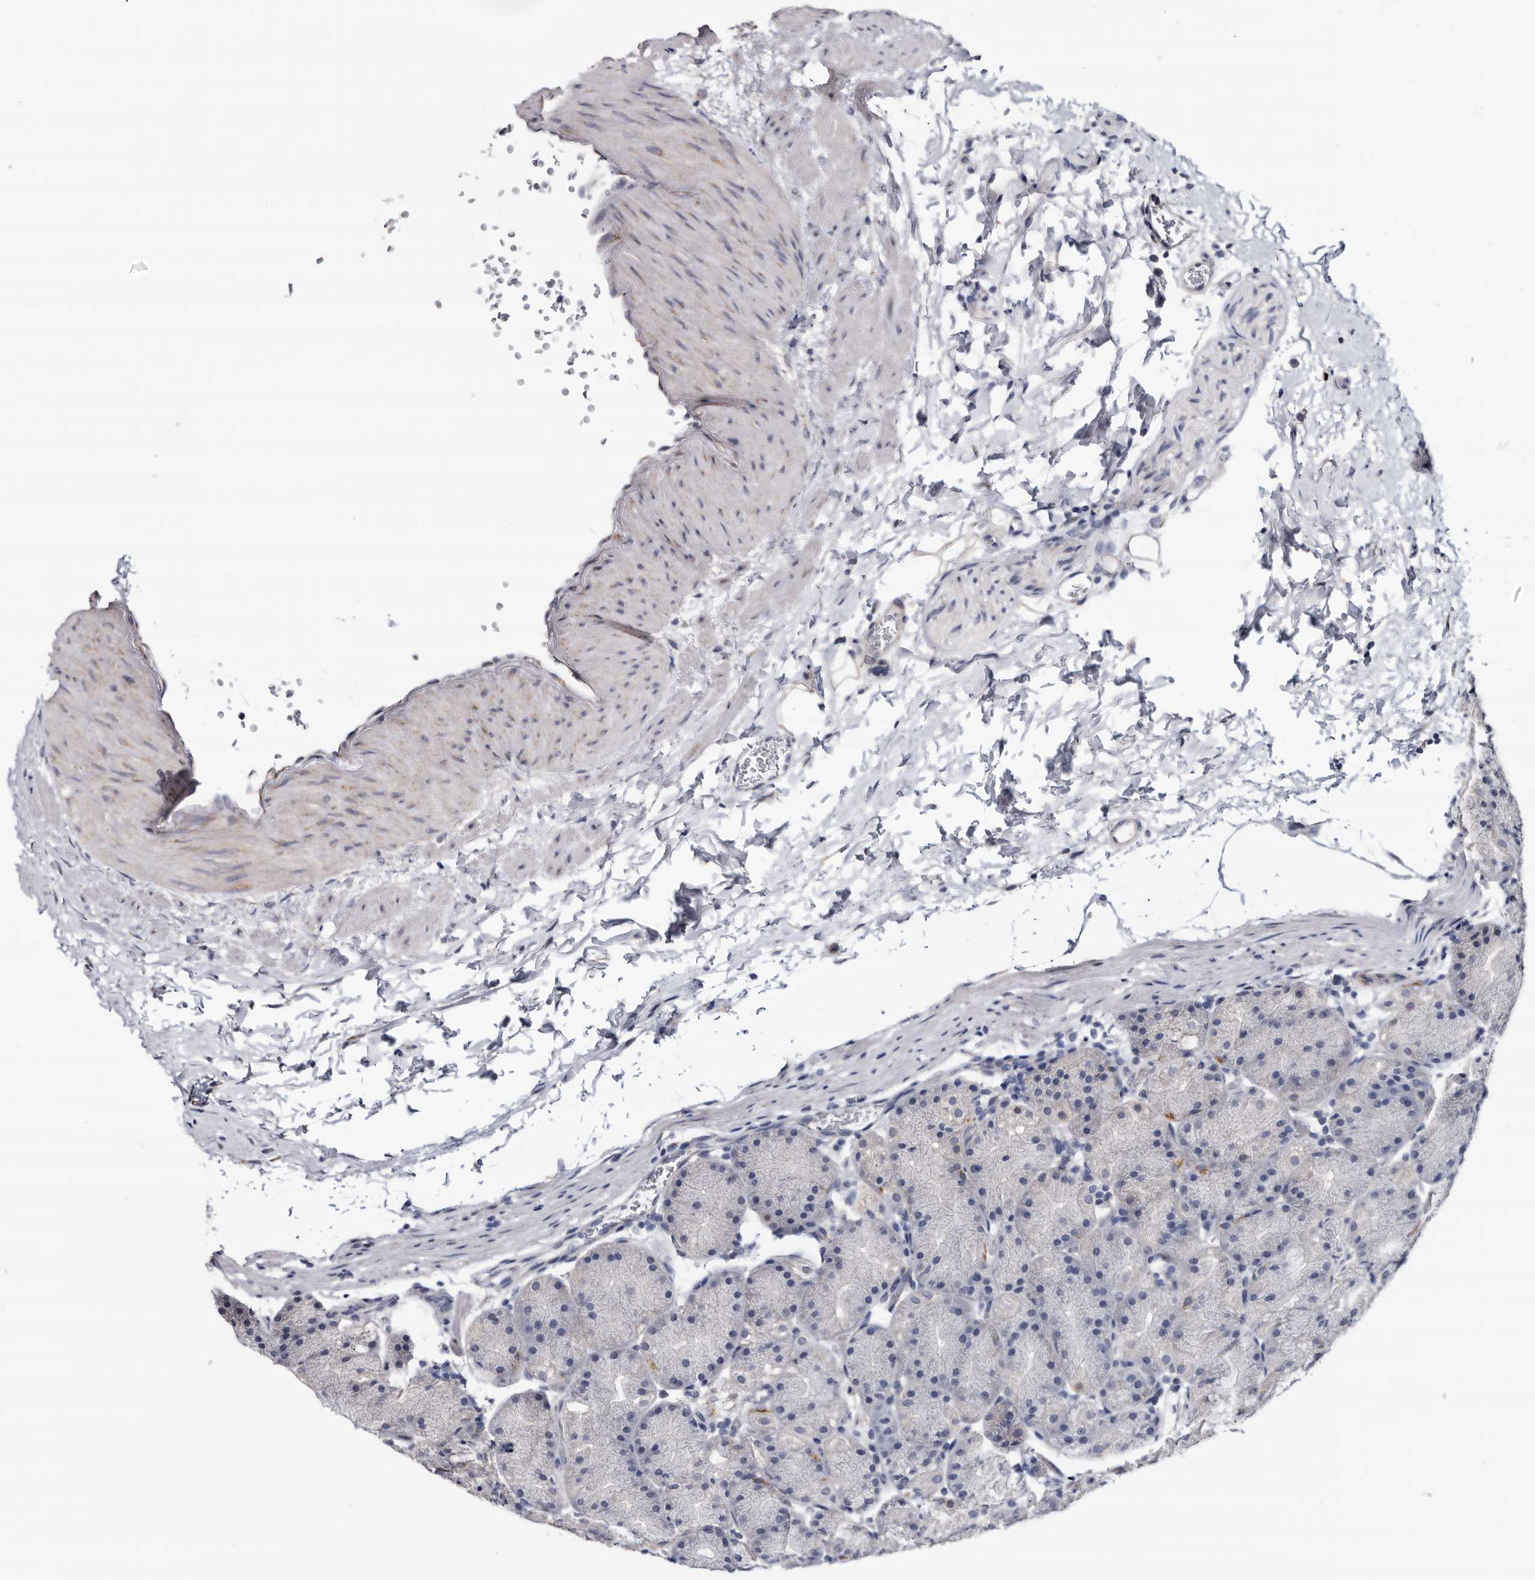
{"staining": {"intensity": "weak", "quantity": "<25%", "location": "cytoplasmic/membranous"}, "tissue": "stomach", "cell_type": "Glandular cells", "image_type": "normal", "snomed": [{"axis": "morphology", "description": "Normal tissue, NOS"}, {"axis": "topography", "description": "Stomach, upper"}, {"axis": "topography", "description": "Stomach"}], "caption": "DAB (3,3'-diaminobenzidine) immunohistochemical staining of unremarkable stomach demonstrates no significant positivity in glandular cells. (DAB (3,3'-diaminobenzidine) IHC with hematoxylin counter stain).", "gene": "ARMCX2", "patient": {"sex": "male", "age": 48}}